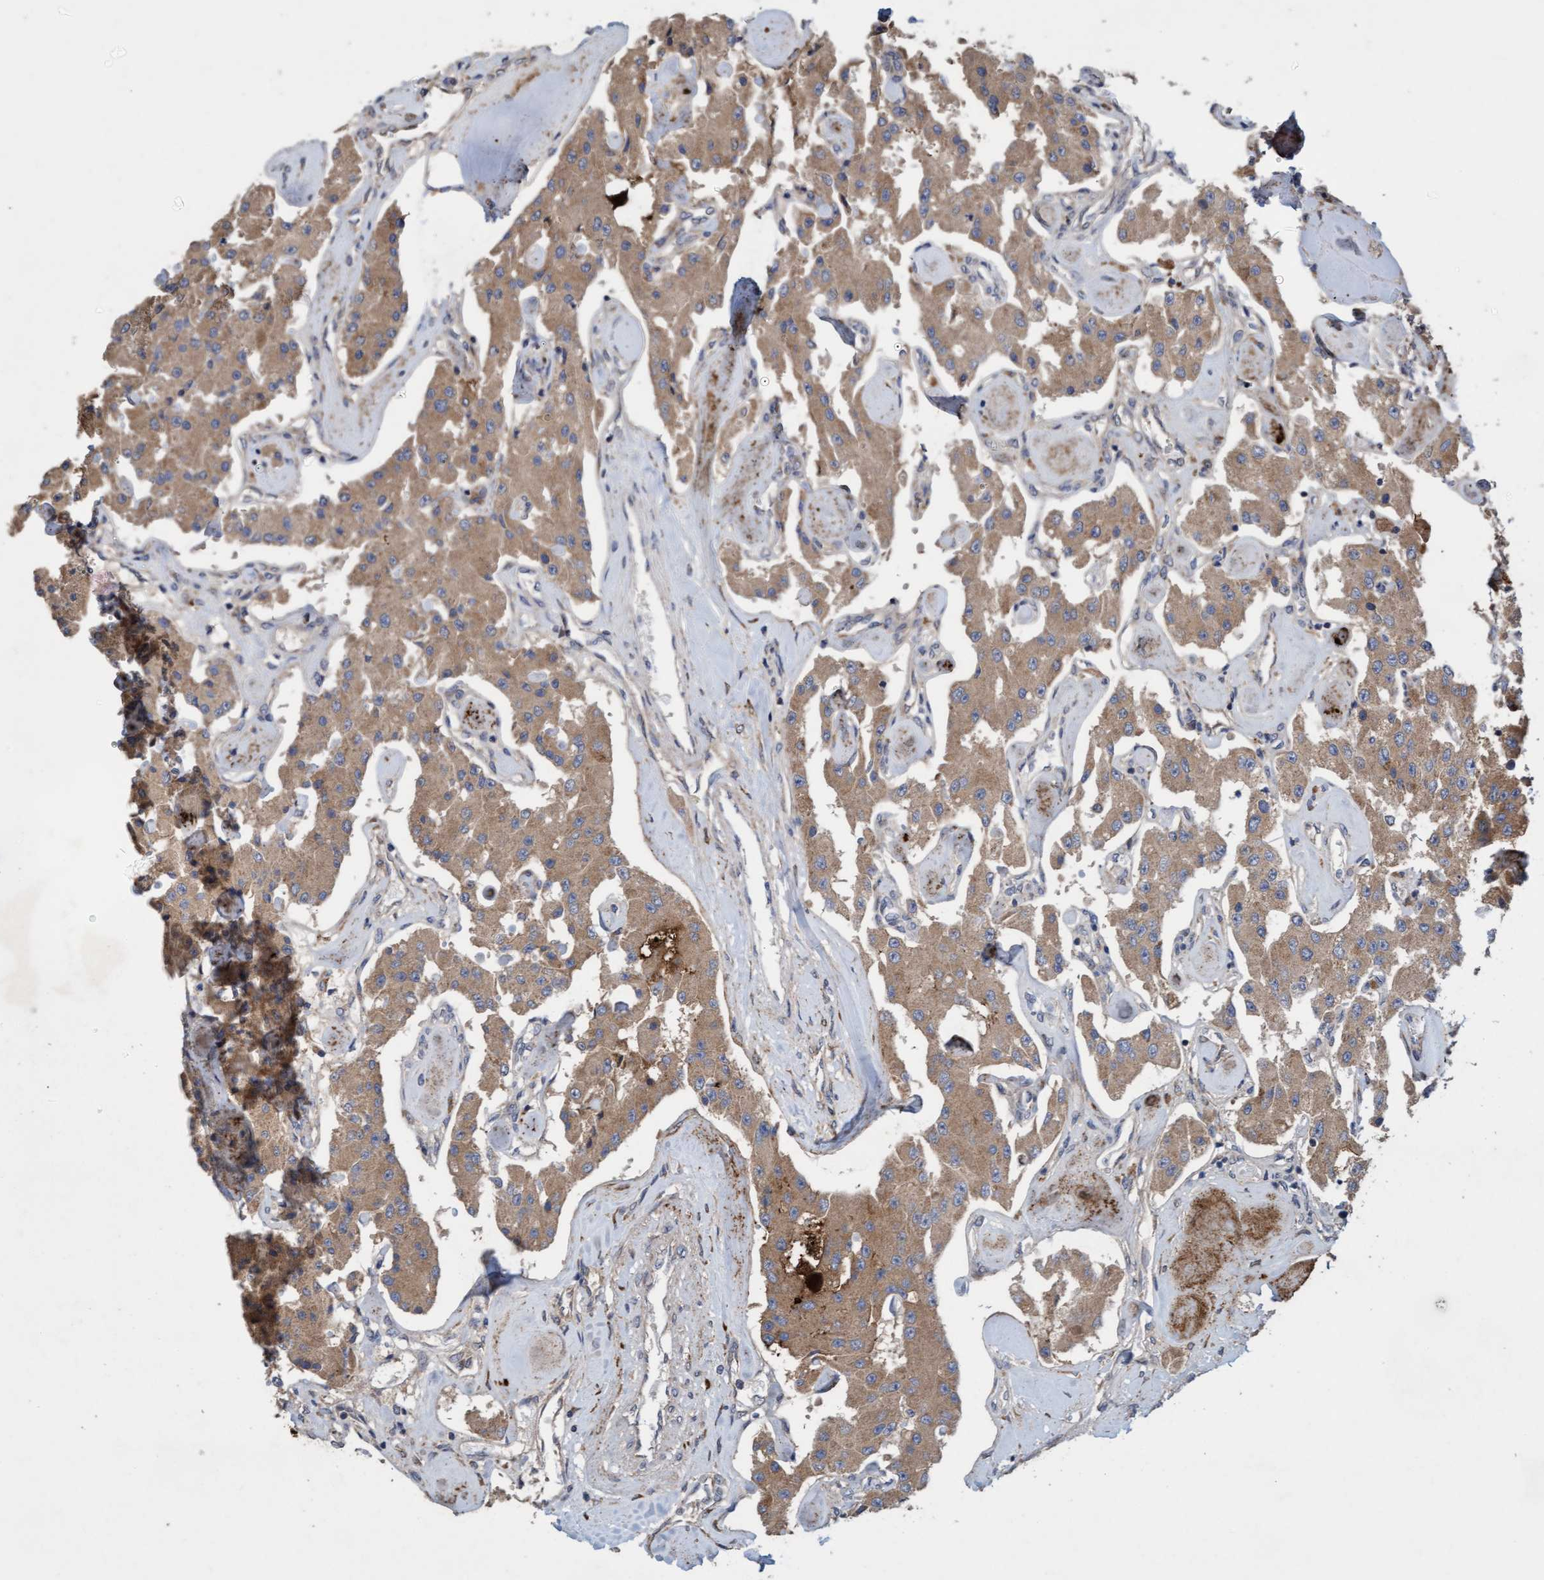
{"staining": {"intensity": "moderate", "quantity": ">75%", "location": "cytoplasmic/membranous"}, "tissue": "carcinoid", "cell_type": "Tumor cells", "image_type": "cancer", "snomed": [{"axis": "morphology", "description": "Carcinoid, malignant, NOS"}, {"axis": "topography", "description": "Pancreas"}], "caption": "Protein analysis of malignant carcinoid tissue displays moderate cytoplasmic/membranous staining in about >75% of tumor cells.", "gene": "DDHD2", "patient": {"sex": "male", "age": 41}}